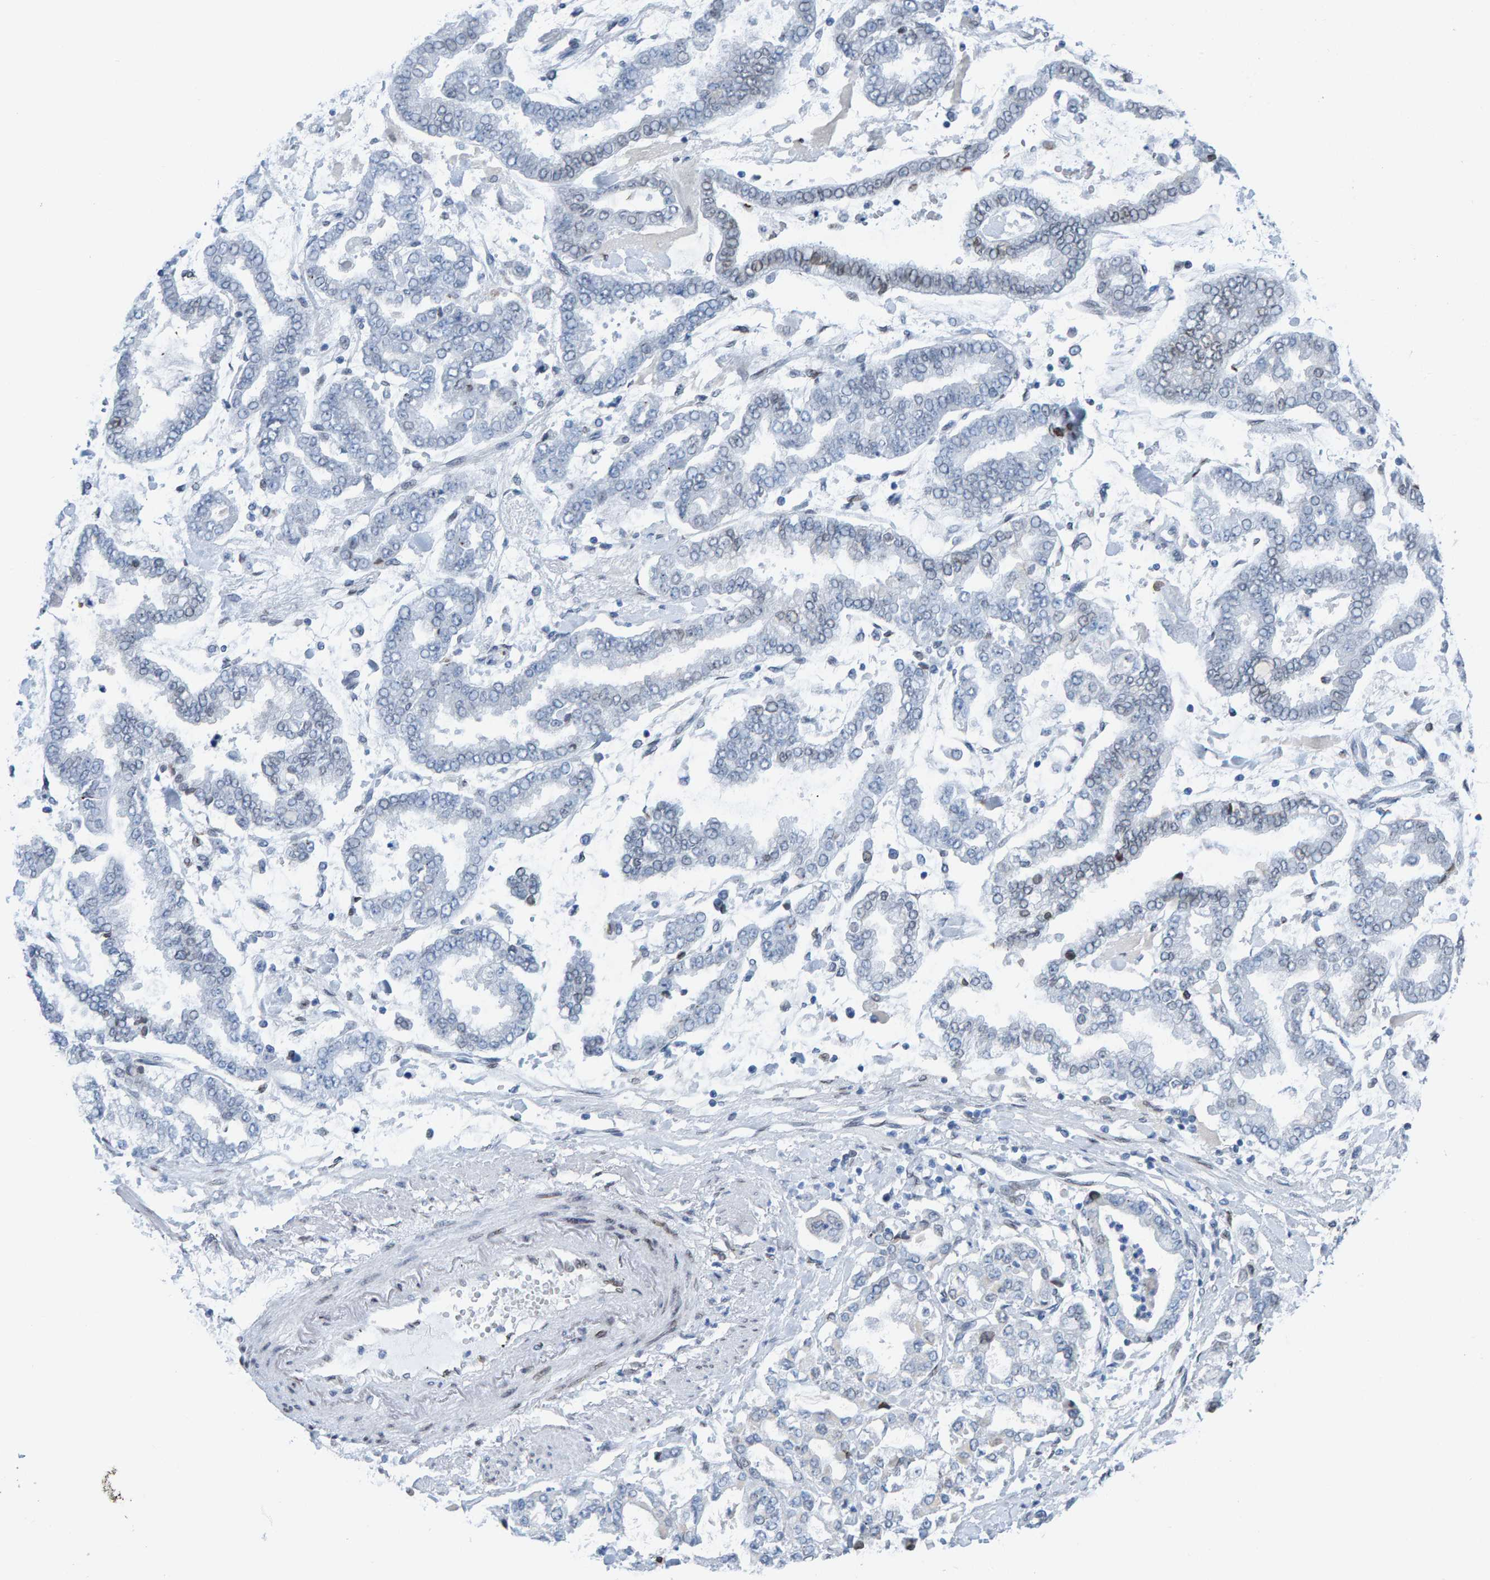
{"staining": {"intensity": "negative", "quantity": "none", "location": "none"}, "tissue": "stomach cancer", "cell_type": "Tumor cells", "image_type": "cancer", "snomed": [{"axis": "morphology", "description": "Normal tissue, NOS"}, {"axis": "morphology", "description": "Adenocarcinoma, NOS"}, {"axis": "topography", "description": "Stomach, upper"}, {"axis": "topography", "description": "Stomach"}], "caption": "The image shows no staining of tumor cells in adenocarcinoma (stomach).", "gene": "LMNB2", "patient": {"sex": "male", "age": 76}}